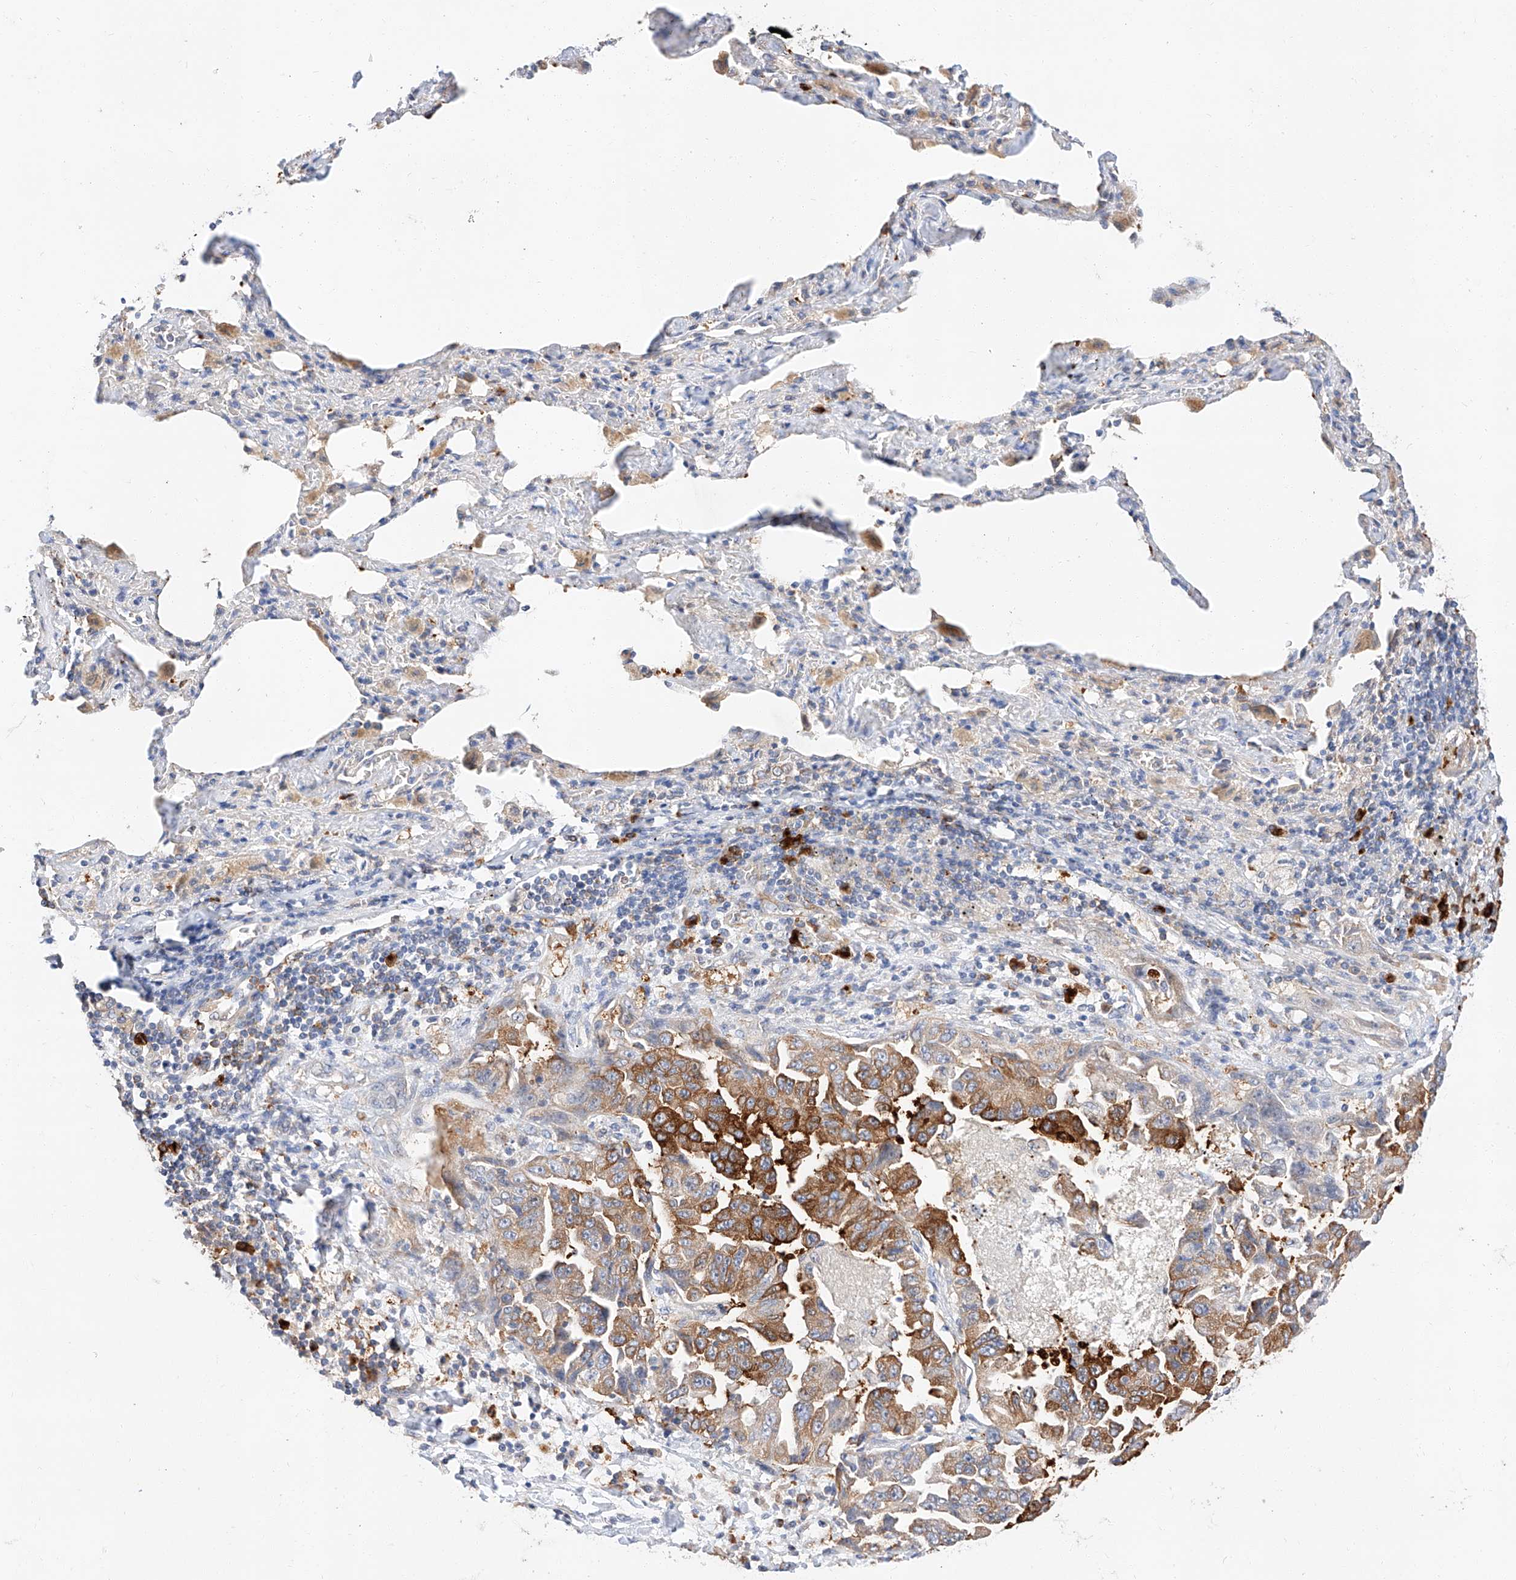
{"staining": {"intensity": "moderate", "quantity": "25%-75%", "location": "cytoplasmic/membranous"}, "tissue": "lung cancer", "cell_type": "Tumor cells", "image_type": "cancer", "snomed": [{"axis": "morphology", "description": "Adenocarcinoma, NOS"}, {"axis": "topography", "description": "Lung"}], "caption": "Immunohistochemistry (DAB) staining of lung adenocarcinoma displays moderate cytoplasmic/membranous protein expression in approximately 25%-75% of tumor cells.", "gene": "GLMN", "patient": {"sex": "female", "age": 51}}